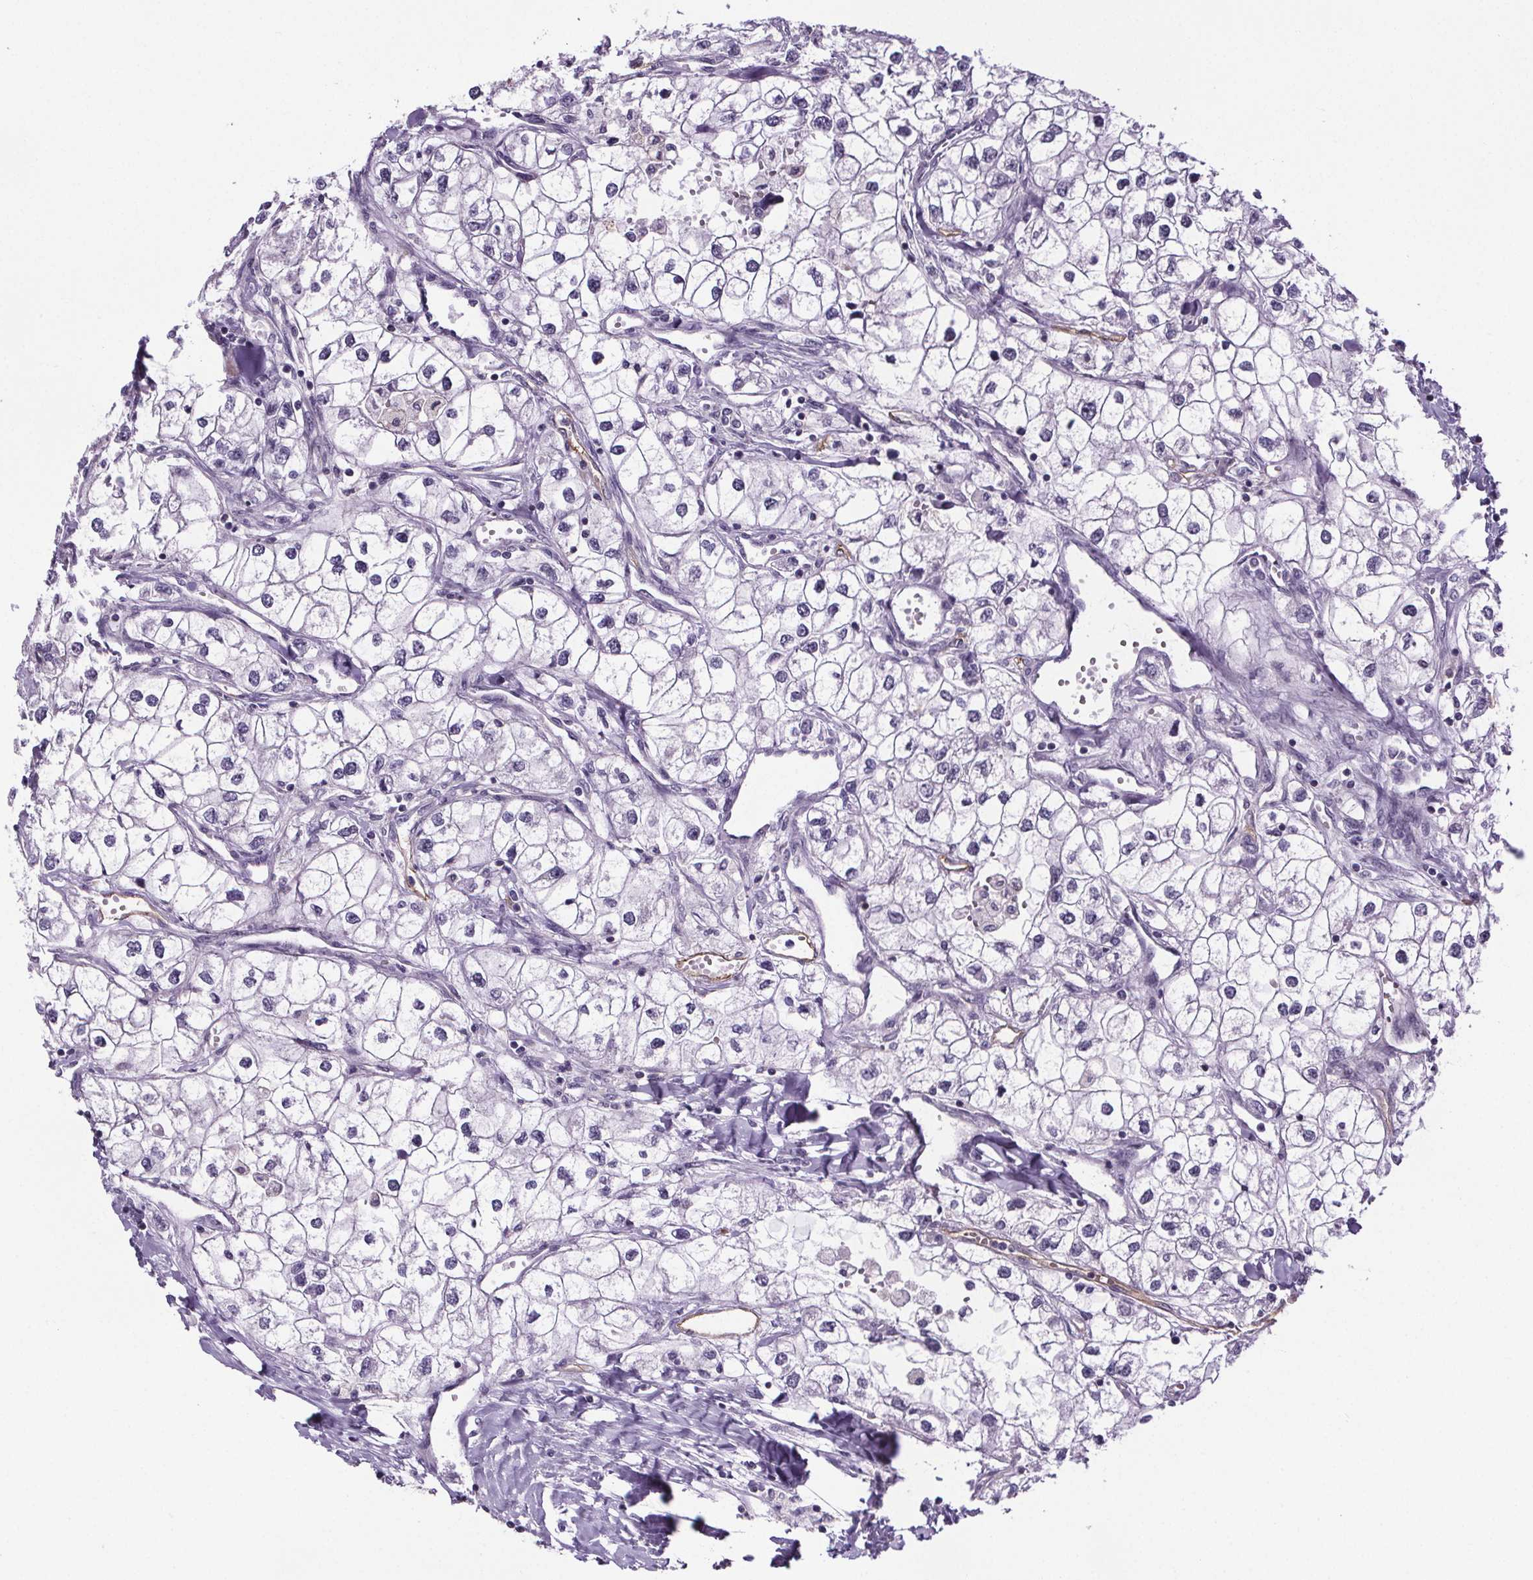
{"staining": {"intensity": "negative", "quantity": "none", "location": "none"}, "tissue": "renal cancer", "cell_type": "Tumor cells", "image_type": "cancer", "snomed": [{"axis": "morphology", "description": "Adenocarcinoma, NOS"}, {"axis": "topography", "description": "Kidney"}], "caption": "IHC micrograph of neoplastic tissue: human renal cancer (adenocarcinoma) stained with DAB reveals no significant protein expression in tumor cells.", "gene": "TTC12", "patient": {"sex": "male", "age": 59}}